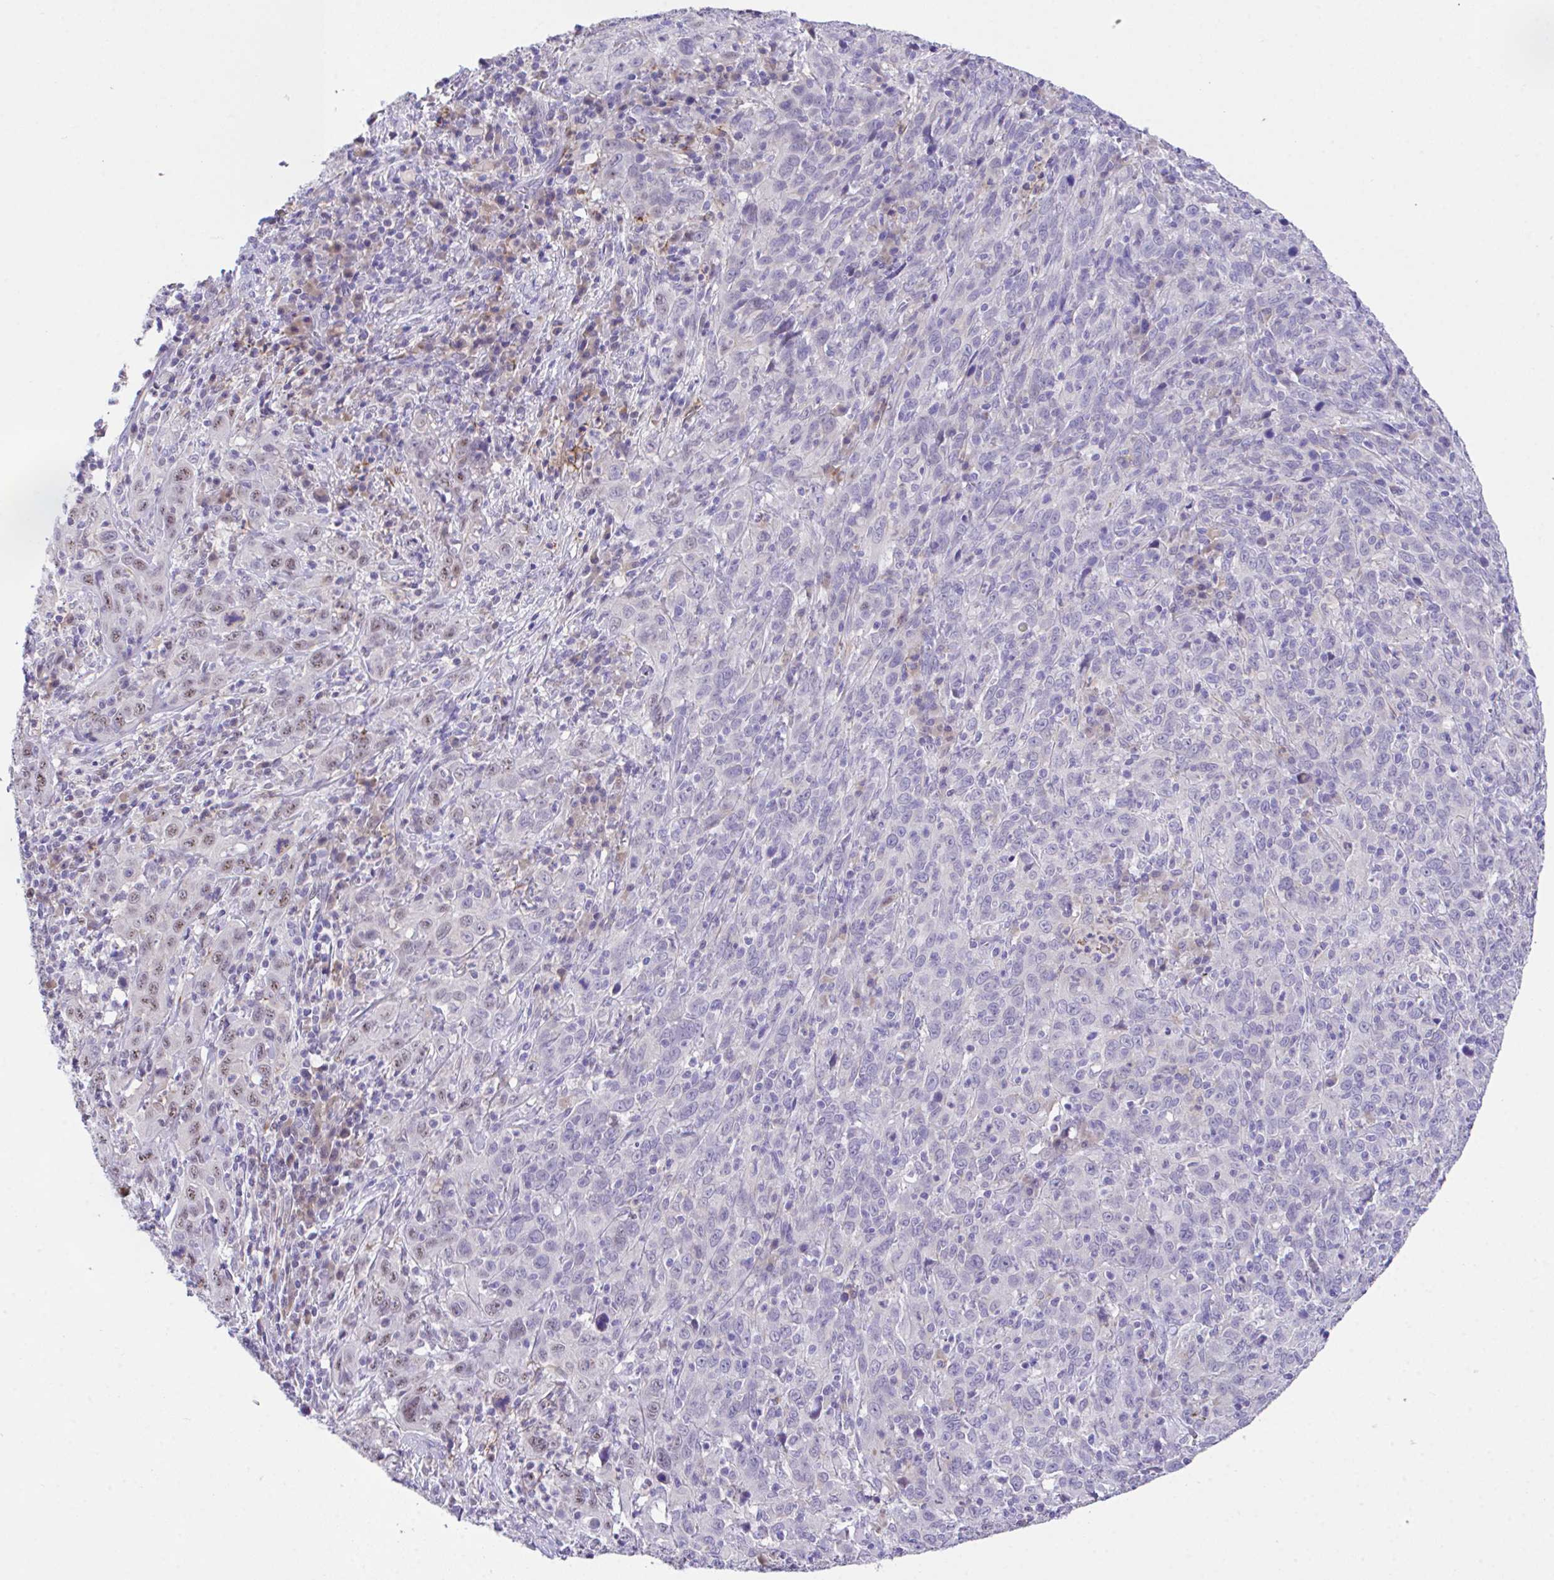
{"staining": {"intensity": "weak", "quantity": "<25%", "location": "nuclear"}, "tissue": "cervical cancer", "cell_type": "Tumor cells", "image_type": "cancer", "snomed": [{"axis": "morphology", "description": "Squamous cell carcinoma, NOS"}, {"axis": "topography", "description": "Cervix"}], "caption": "Immunohistochemistry (IHC) histopathology image of neoplastic tissue: human cervical cancer (squamous cell carcinoma) stained with DAB reveals no significant protein expression in tumor cells.", "gene": "HOXB4", "patient": {"sex": "female", "age": 46}}